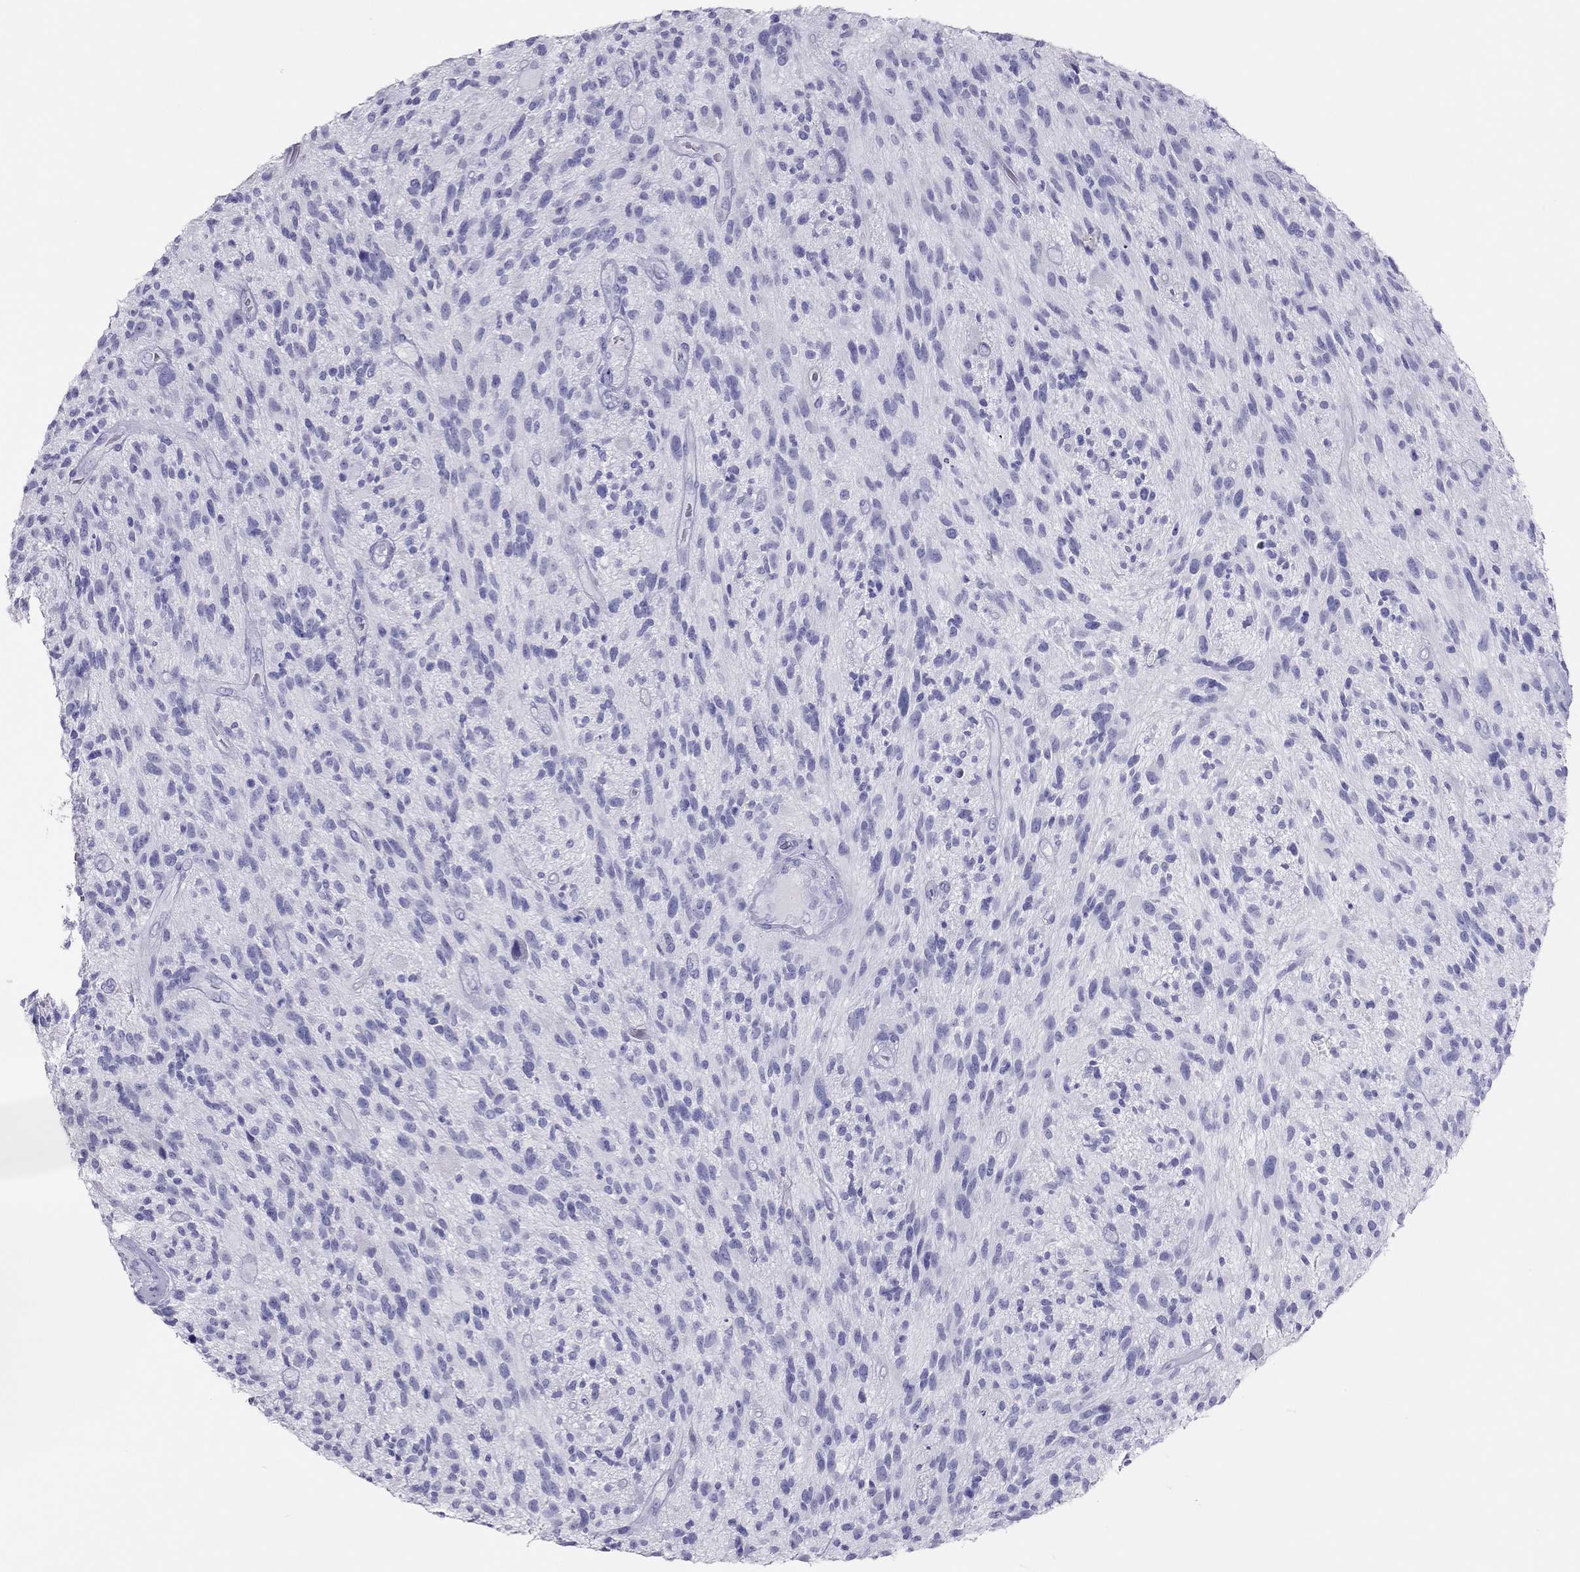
{"staining": {"intensity": "negative", "quantity": "none", "location": "none"}, "tissue": "glioma", "cell_type": "Tumor cells", "image_type": "cancer", "snomed": [{"axis": "morphology", "description": "Glioma, malignant, High grade"}, {"axis": "topography", "description": "Brain"}], "caption": "Immunohistochemistry (IHC) micrograph of neoplastic tissue: high-grade glioma (malignant) stained with DAB (3,3'-diaminobenzidine) reveals no significant protein expression in tumor cells.", "gene": "TSHB", "patient": {"sex": "male", "age": 47}}